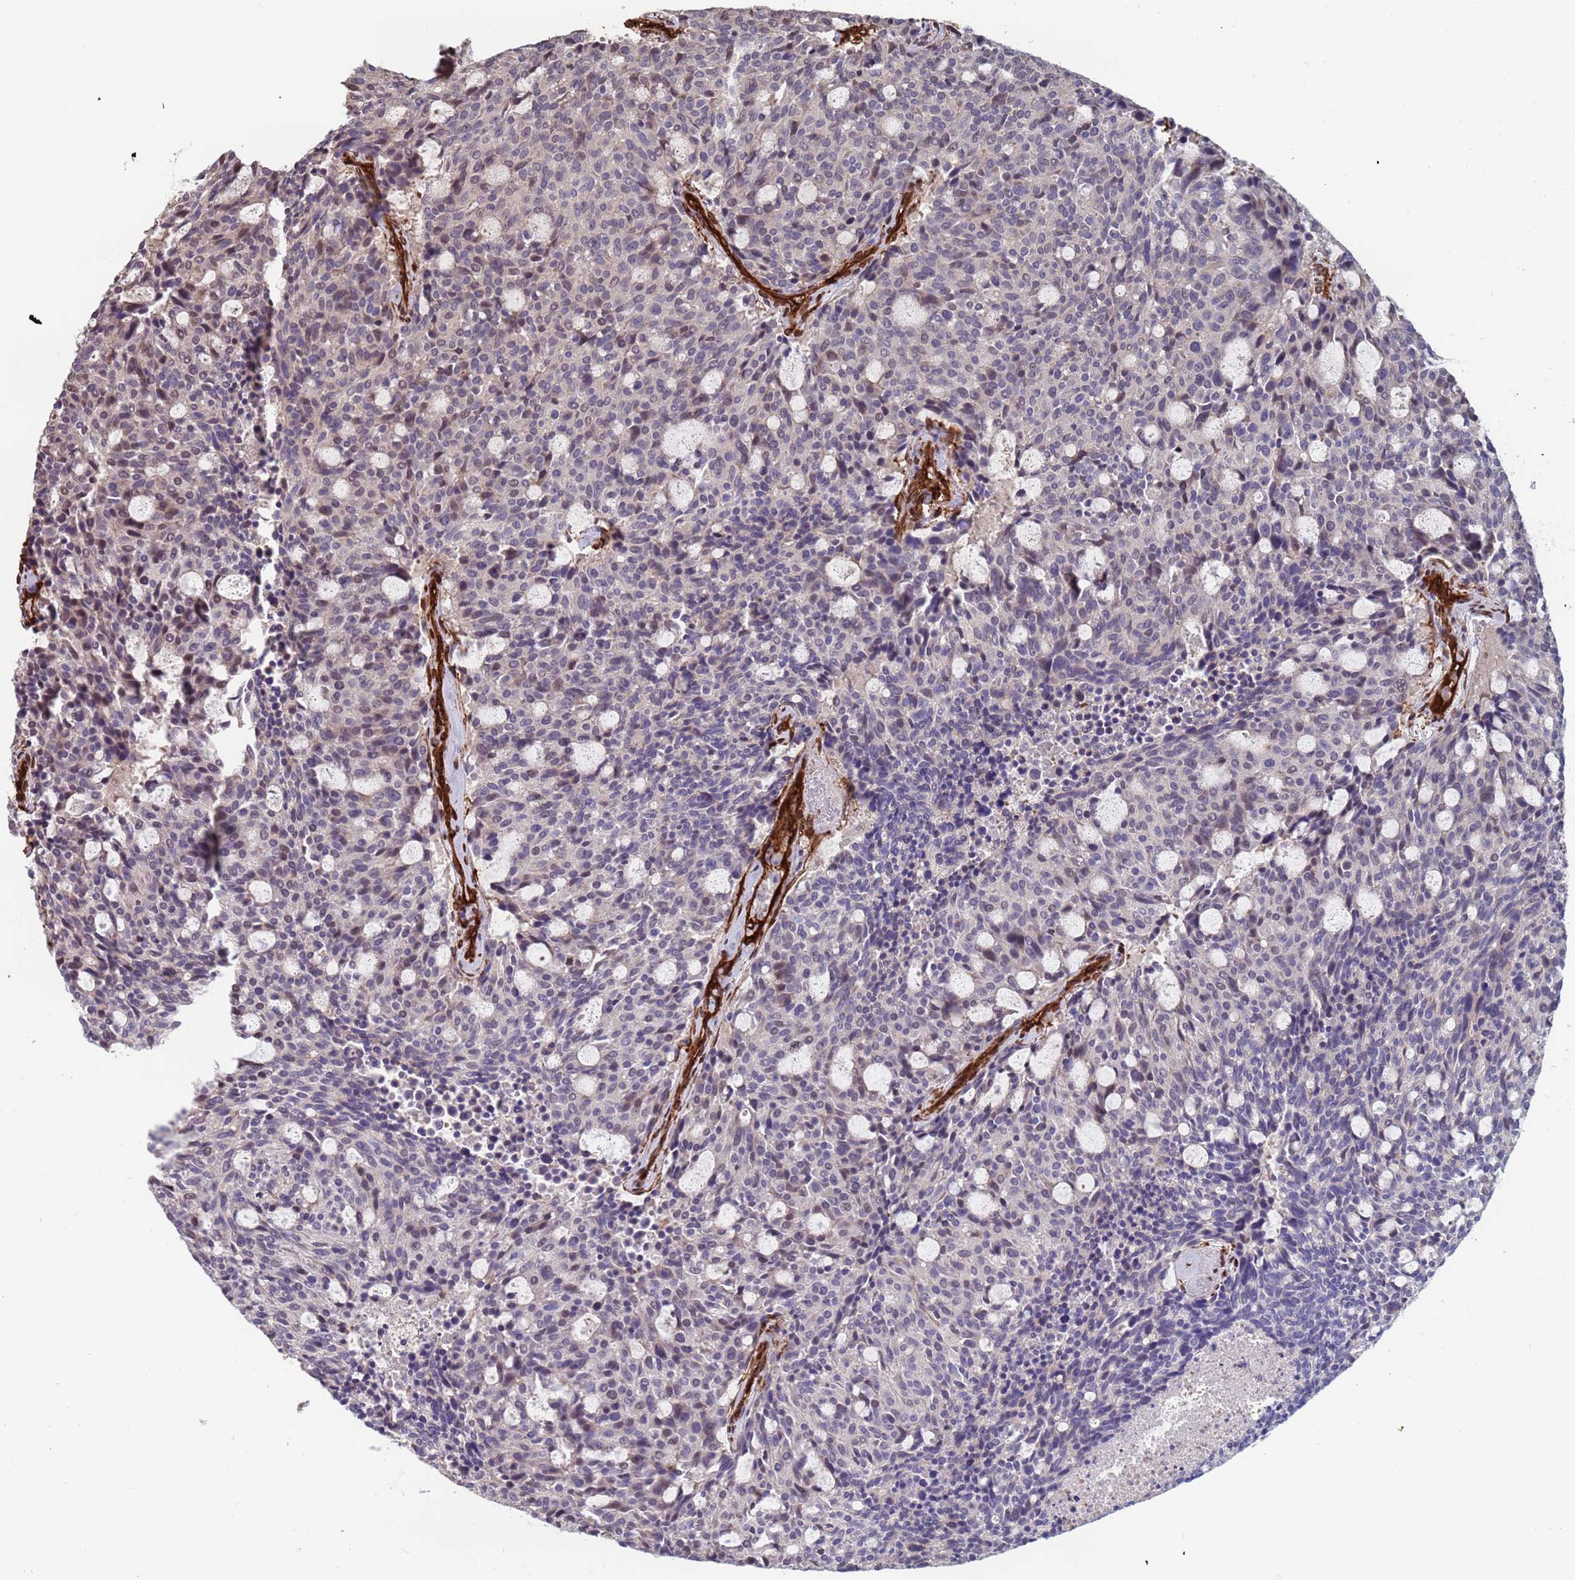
{"staining": {"intensity": "negative", "quantity": "none", "location": "none"}, "tissue": "carcinoid", "cell_type": "Tumor cells", "image_type": "cancer", "snomed": [{"axis": "morphology", "description": "Carcinoid, malignant, NOS"}, {"axis": "topography", "description": "Pancreas"}], "caption": "Immunohistochemical staining of human carcinoid displays no significant expression in tumor cells.", "gene": "EHD2", "patient": {"sex": "female", "age": 54}}